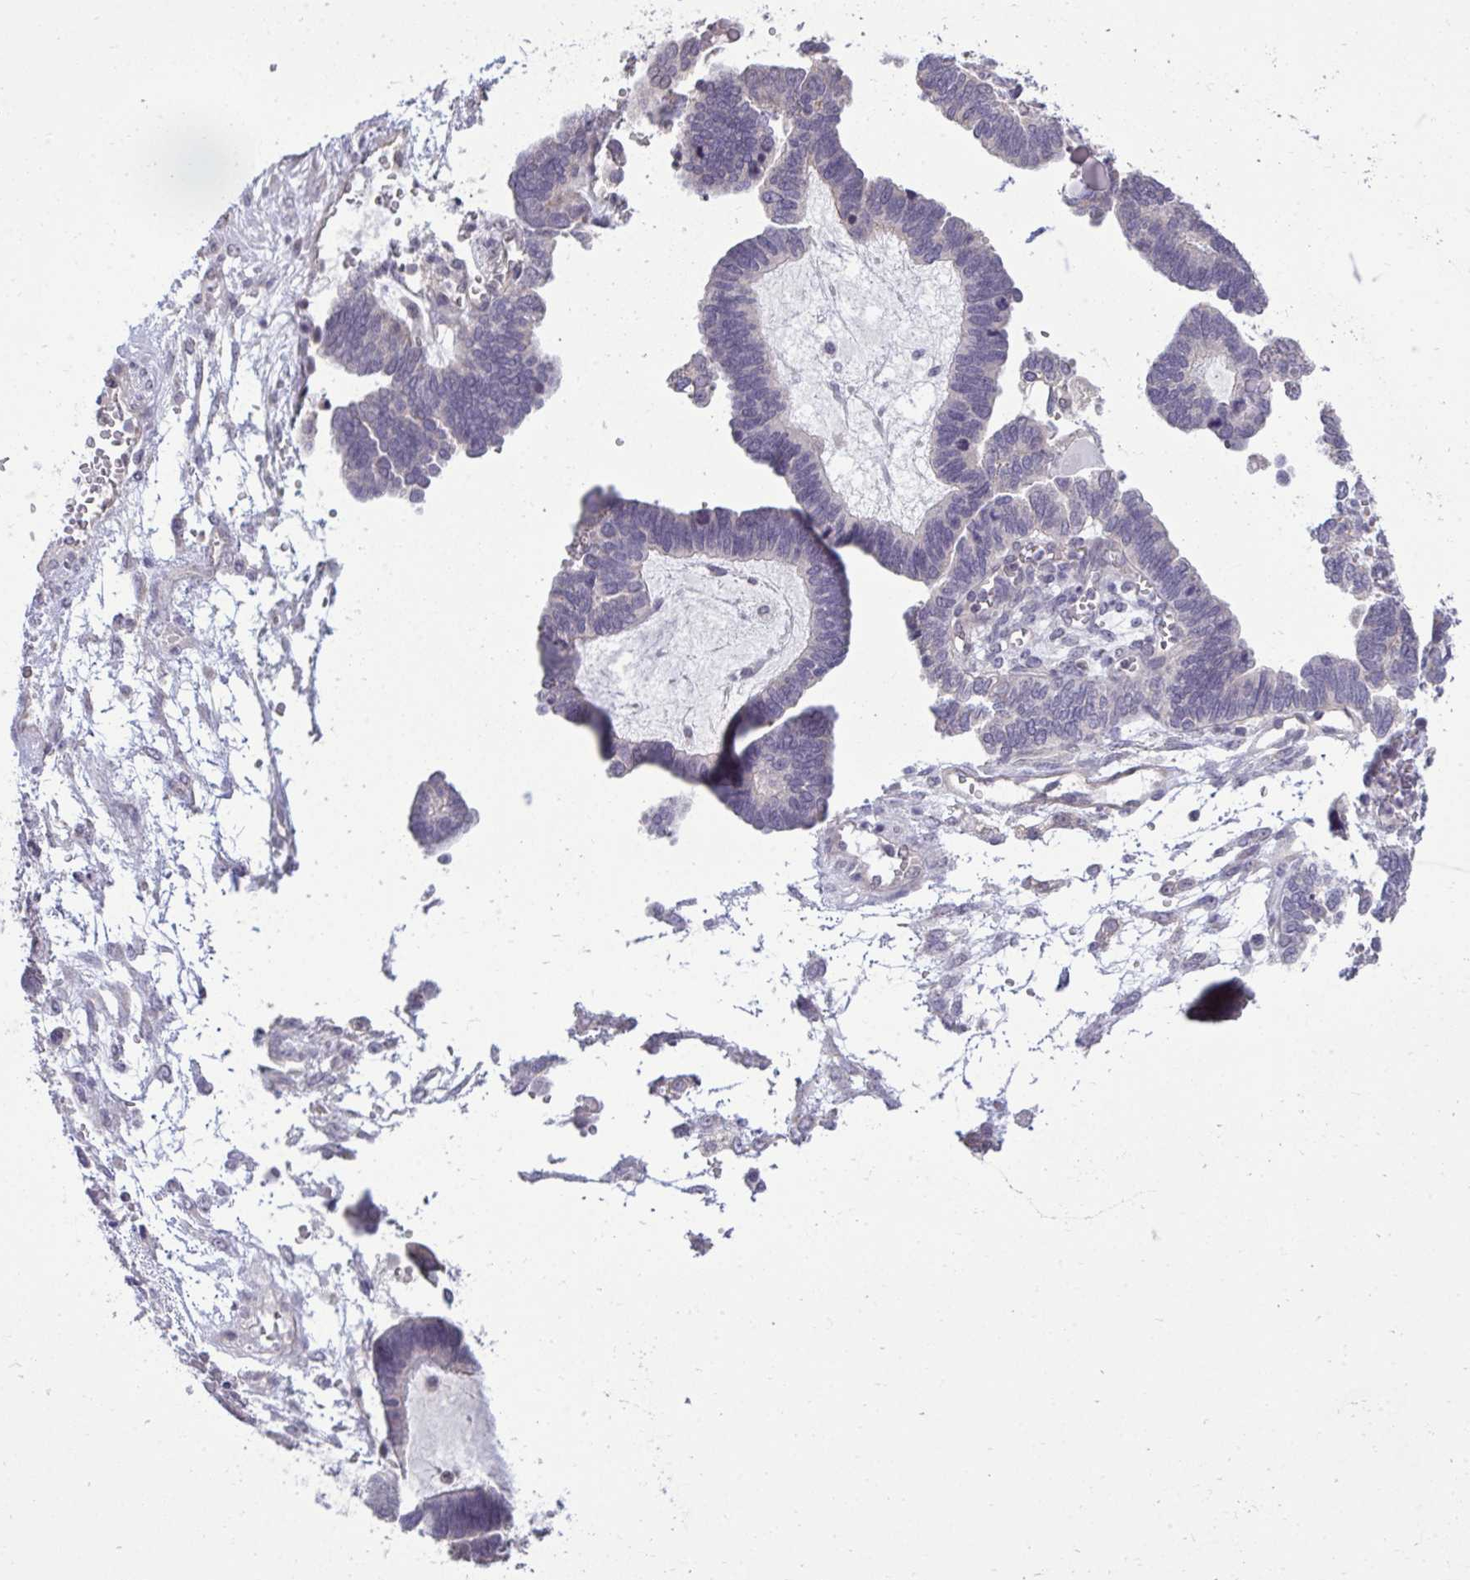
{"staining": {"intensity": "negative", "quantity": "none", "location": "none"}, "tissue": "ovarian cancer", "cell_type": "Tumor cells", "image_type": "cancer", "snomed": [{"axis": "morphology", "description": "Cystadenocarcinoma, serous, NOS"}, {"axis": "topography", "description": "Ovary"}], "caption": "Immunohistochemistry (IHC) histopathology image of ovarian cancer stained for a protein (brown), which displays no staining in tumor cells.", "gene": "CYP20A1", "patient": {"sex": "female", "age": 51}}